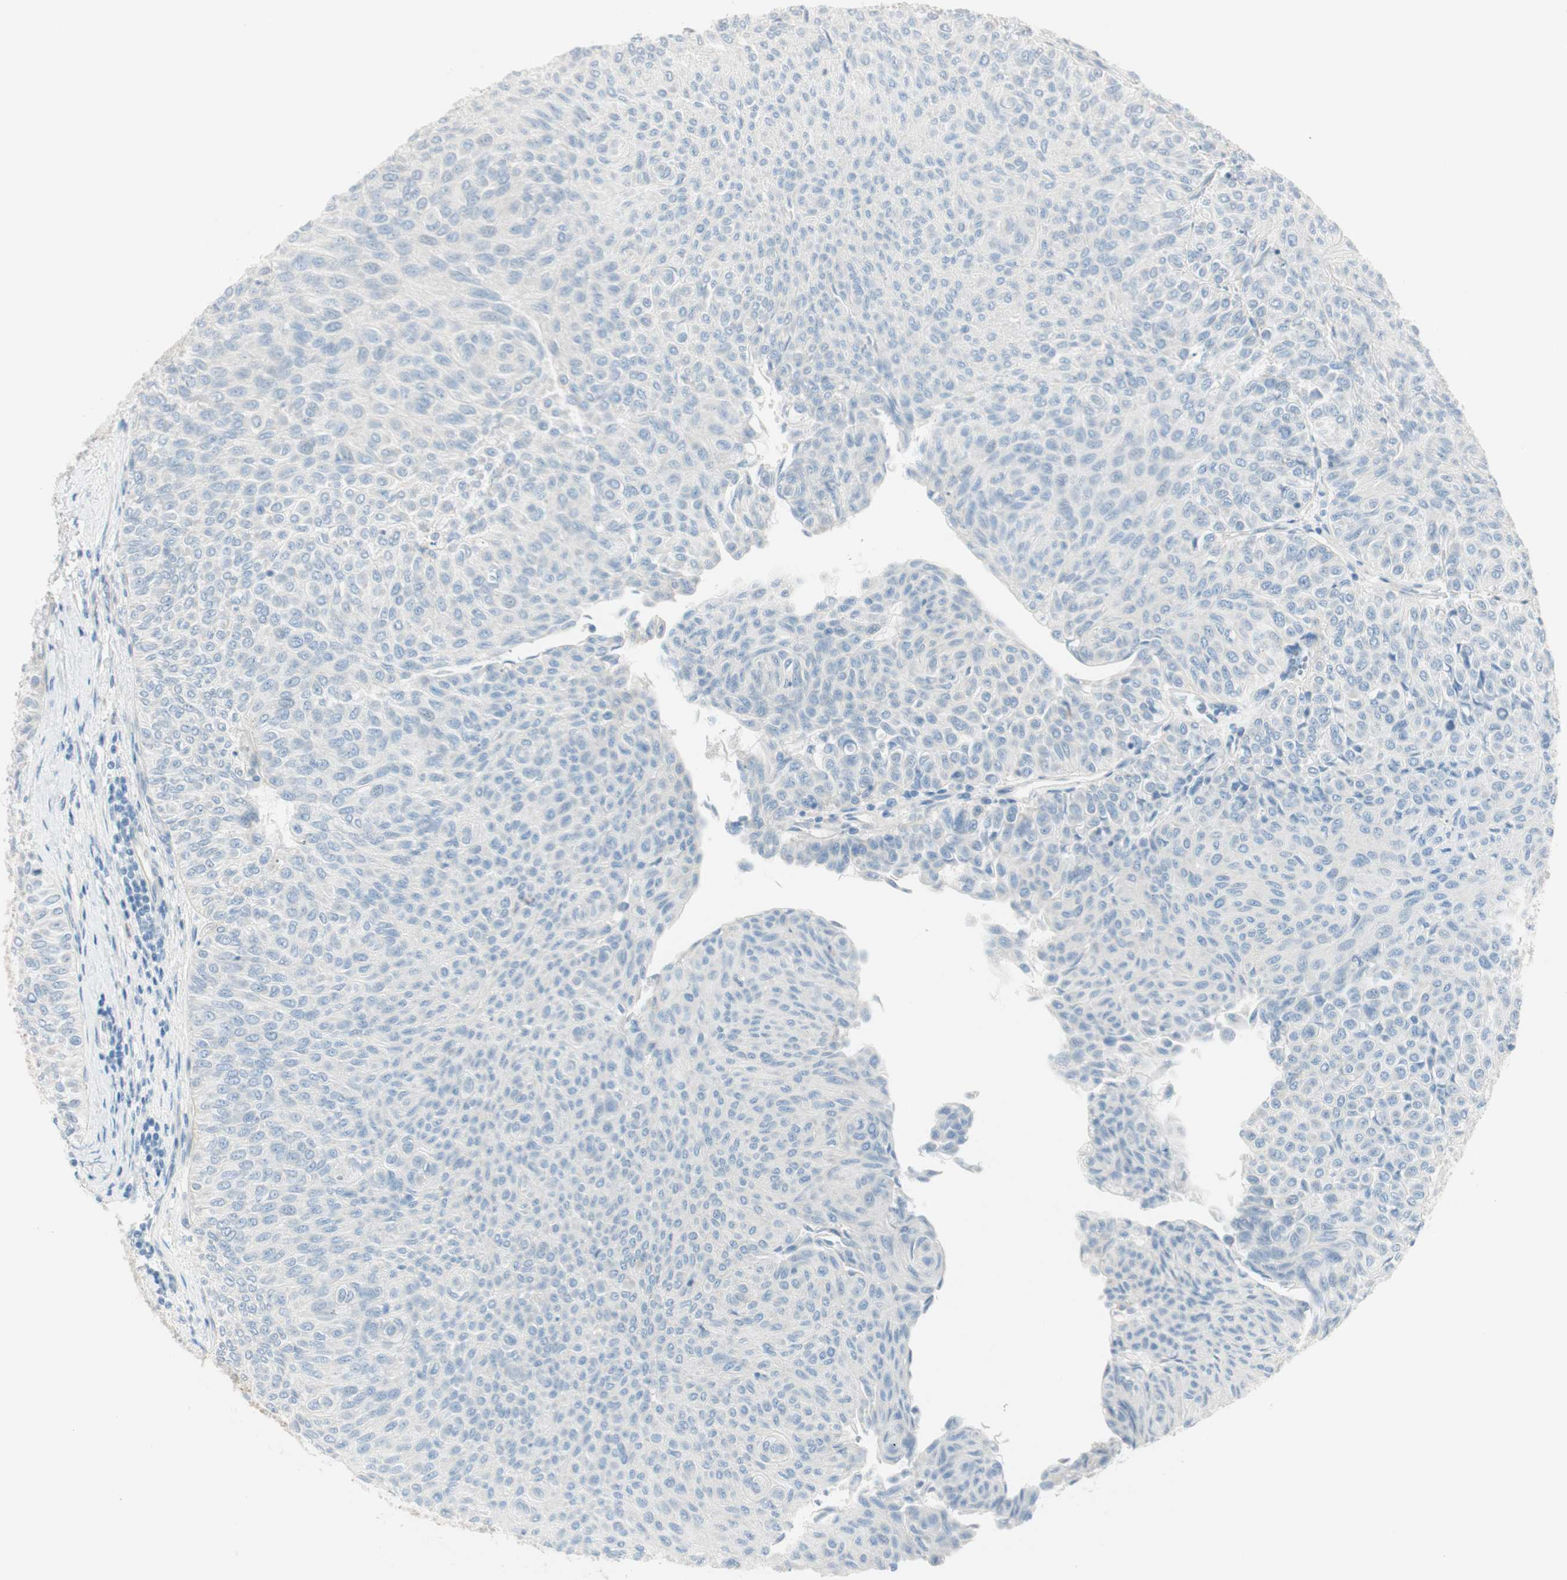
{"staining": {"intensity": "negative", "quantity": "none", "location": "none"}, "tissue": "urothelial cancer", "cell_type": "Tumor cells", "image_type": "cancer", "snomed": [{"axis": "morphology", "description": "Urothelial carcinoma, Low grade"}, {"axis": "topography", "description": "Urinary bladder"}], "caption": "Tumor cells are negative for protein expression in human urothelial cancer. (Brightfield microscopy of DAB IHC at high magnification).", "gene": "CDK3", "patient": {"sex": "male", "age": 78}}